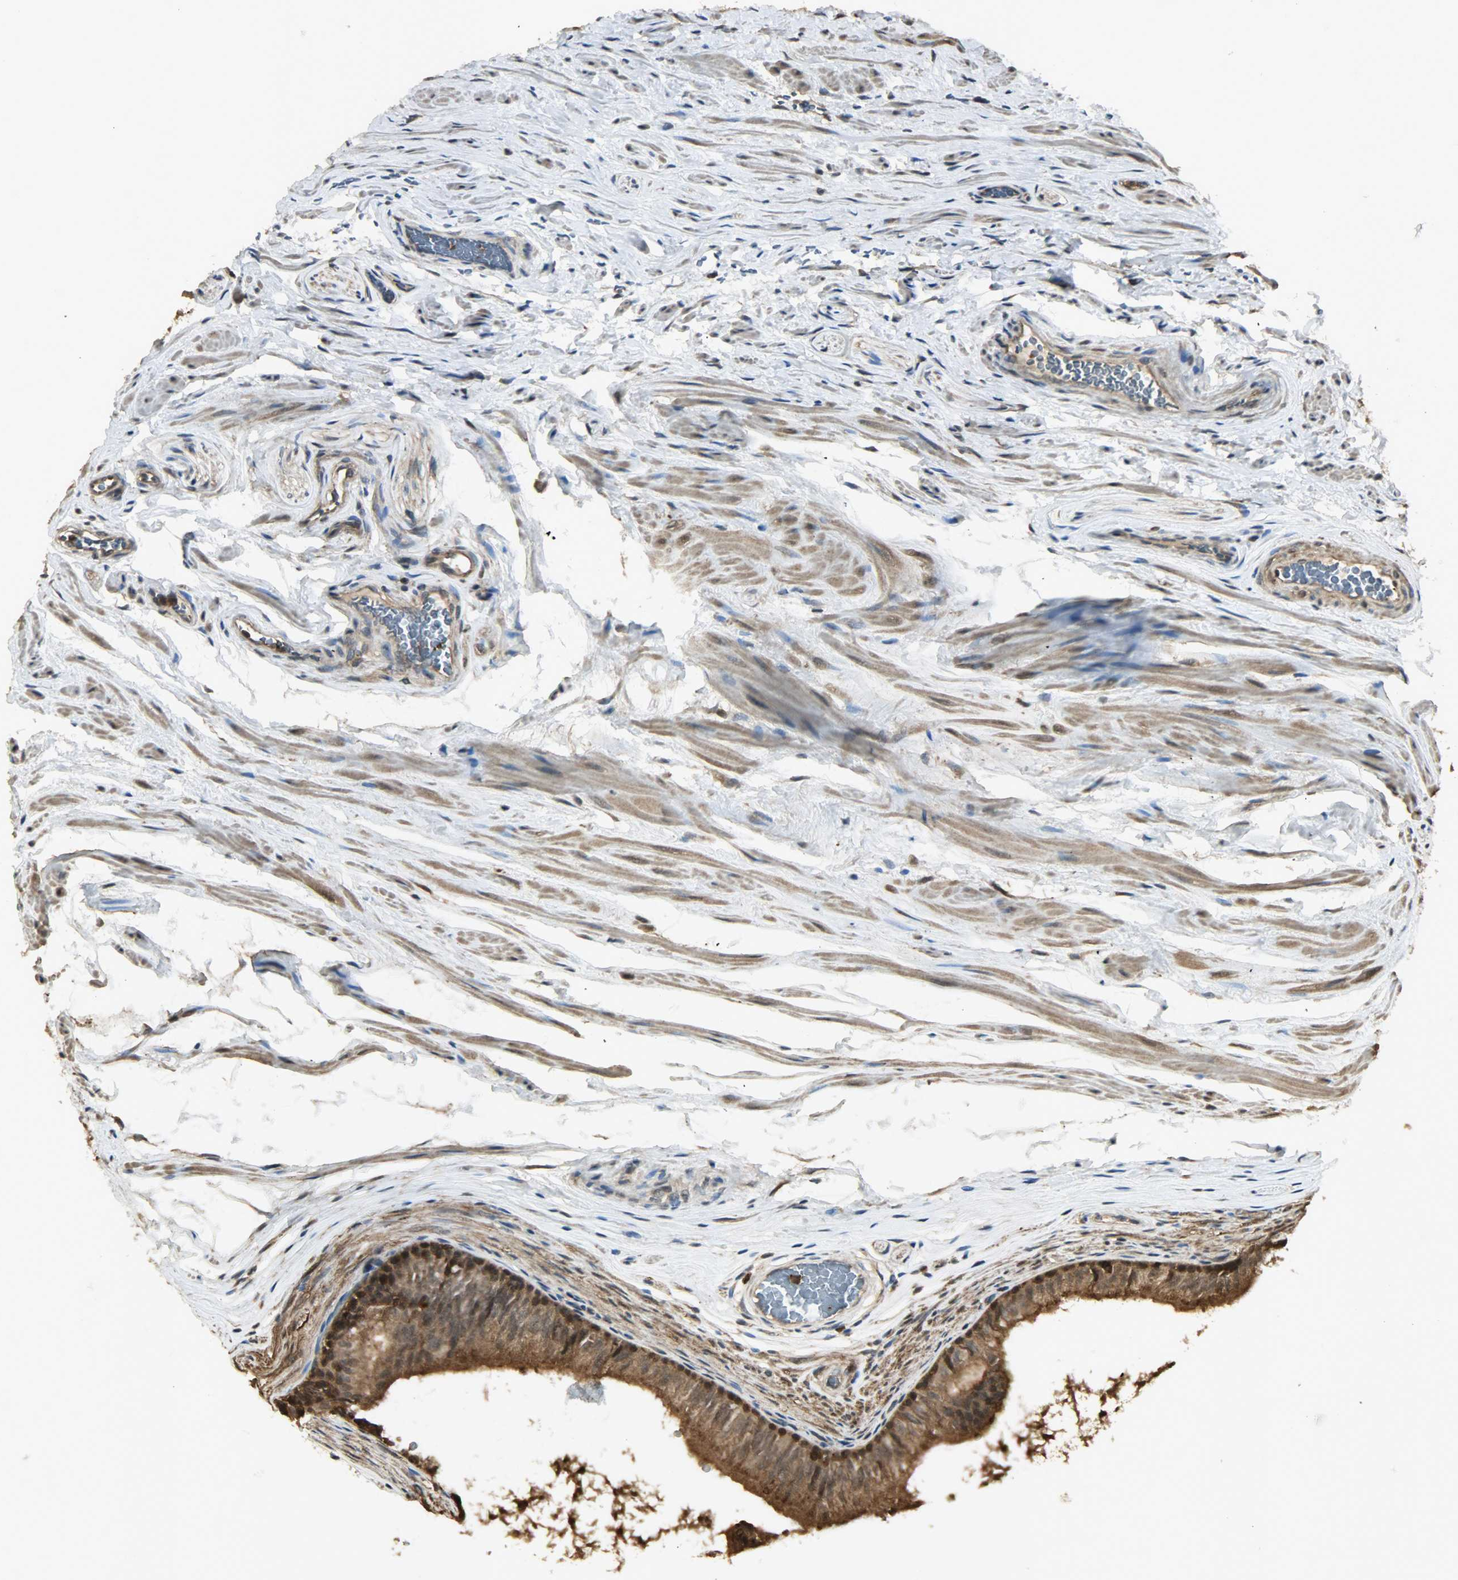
{"staining": {"intensity": "strong", "quantity": ">75%", "location": "cytoplasmic/membranous,nuclear"}, "tissue": "epididymis", "cell_type": "Glandular cells", "image_type": "normal", "snomed": [{"axis": "morphology", "description": "Normal tissue, NOS"}, {"axis": "topography", "description": "Testis"}, {"axis": "topography", "description": "Epididymis"}], "caption": "Epididymis stained with immunohistochemistry (IHC) demonstrates strong cytoplasmic/membranous,nuclear positivity in about >75% of glandular cells. The staining is performed using DAB brown chromogen to label protein expression. The nuclei are counter-stained blue using hematoxylin.", "gene": "YWHAZ", "patient": {"sex": "male", "age": 36}}